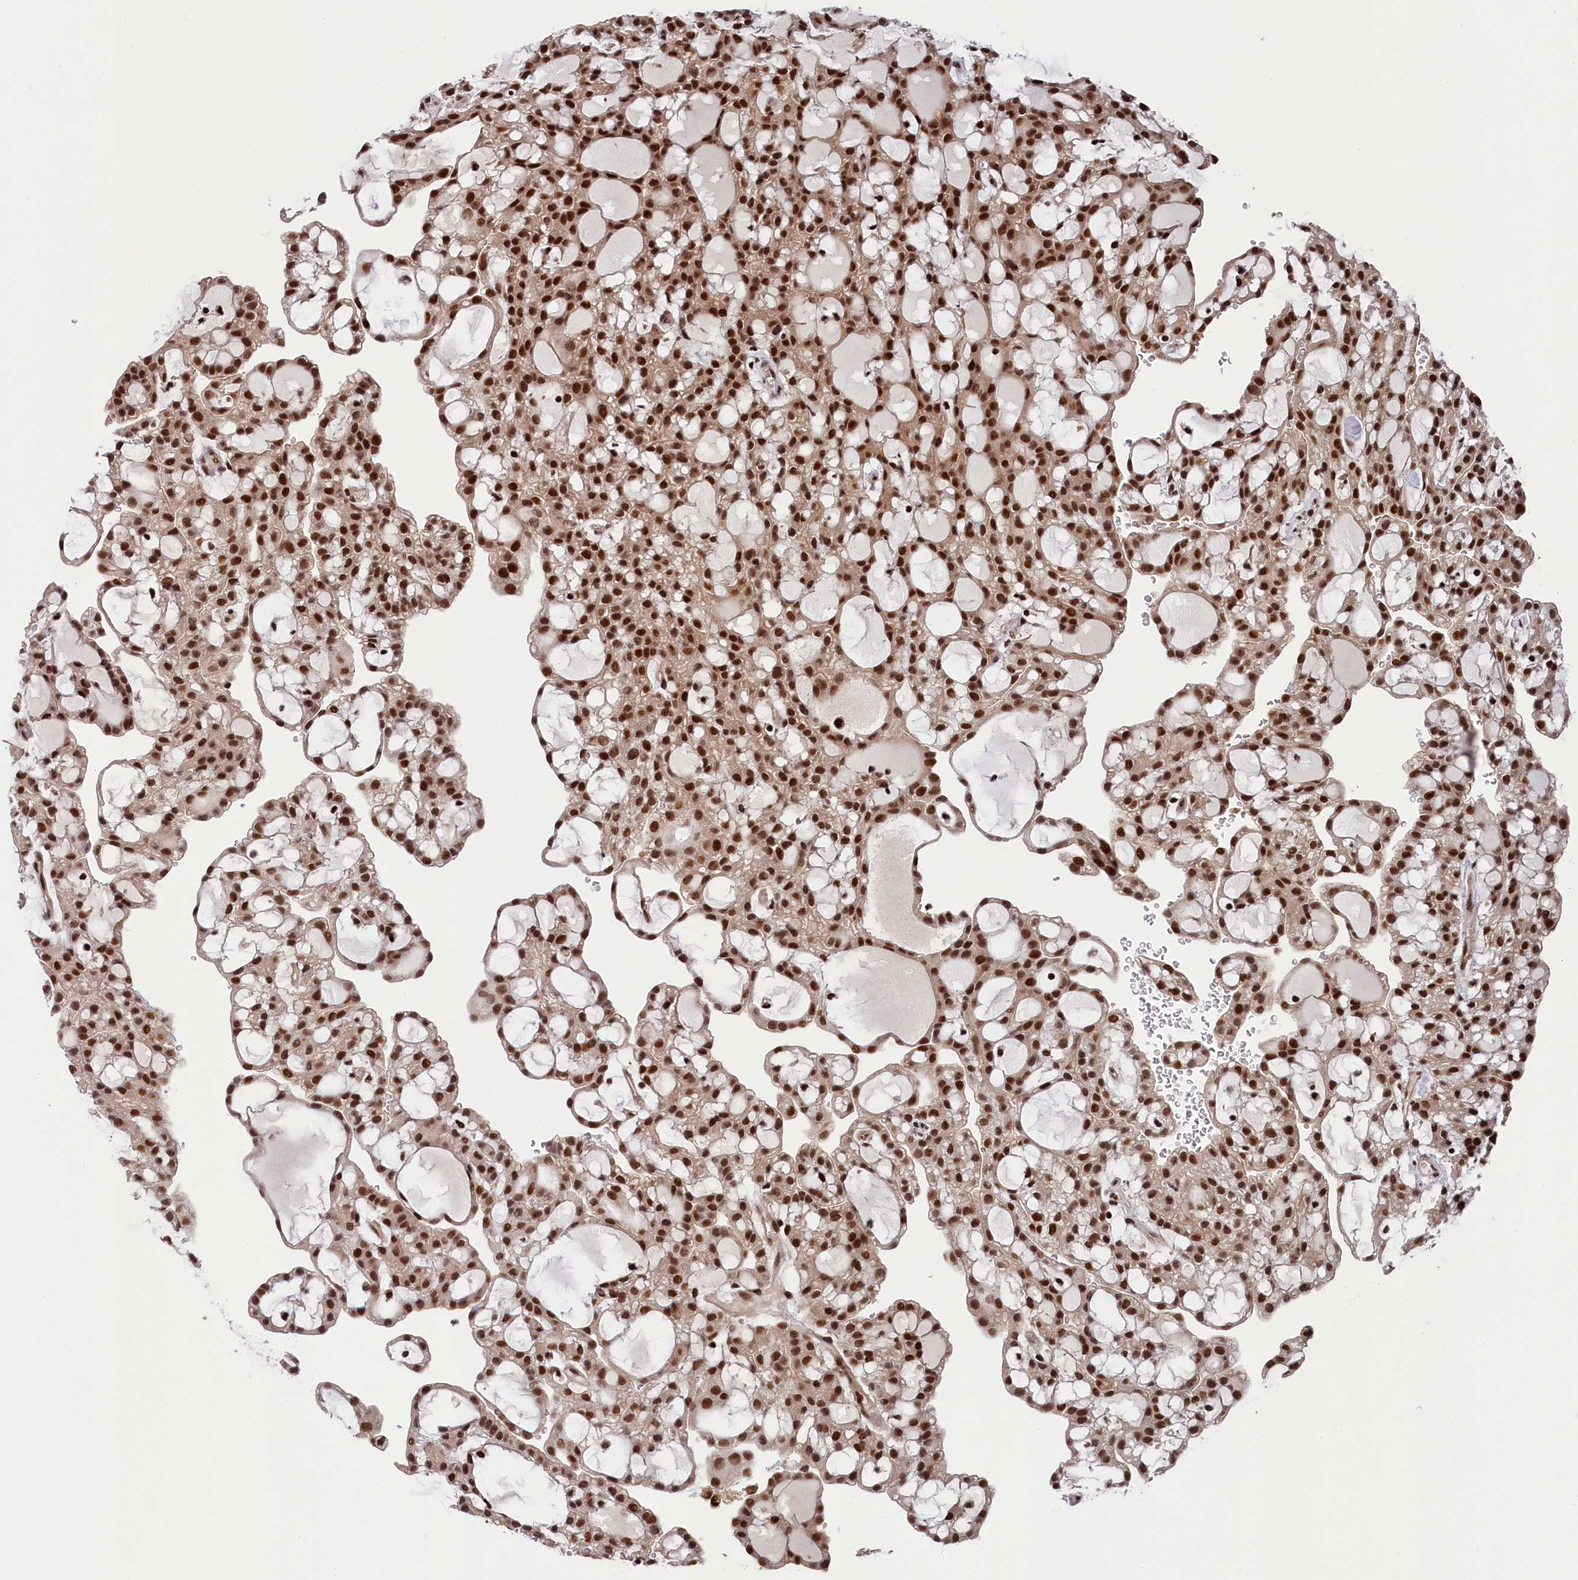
{"staining": {"intensity": "strong", "quantity": ">75%", "location": "cytoplasmic/membranous,nuclear"}, "tissue": "renal cancer", "cell_type": "Tumor cells", "image_type": "cancer", "snomed": [{"axis": "morphology", "description": "Adenocarcinoma, NOS"}, {"axis": "topography", "description": "Kidney"}], "caption": "Approximately >75% of tumor cells in renal cancer (adenocarcinoma) show strong cytoplasmic/membranous and nuclear protein positivity as visualized by brown immunohistochemical staining.", "gene": "ADIG", "patient": {"sex": "male", "age": 63}}